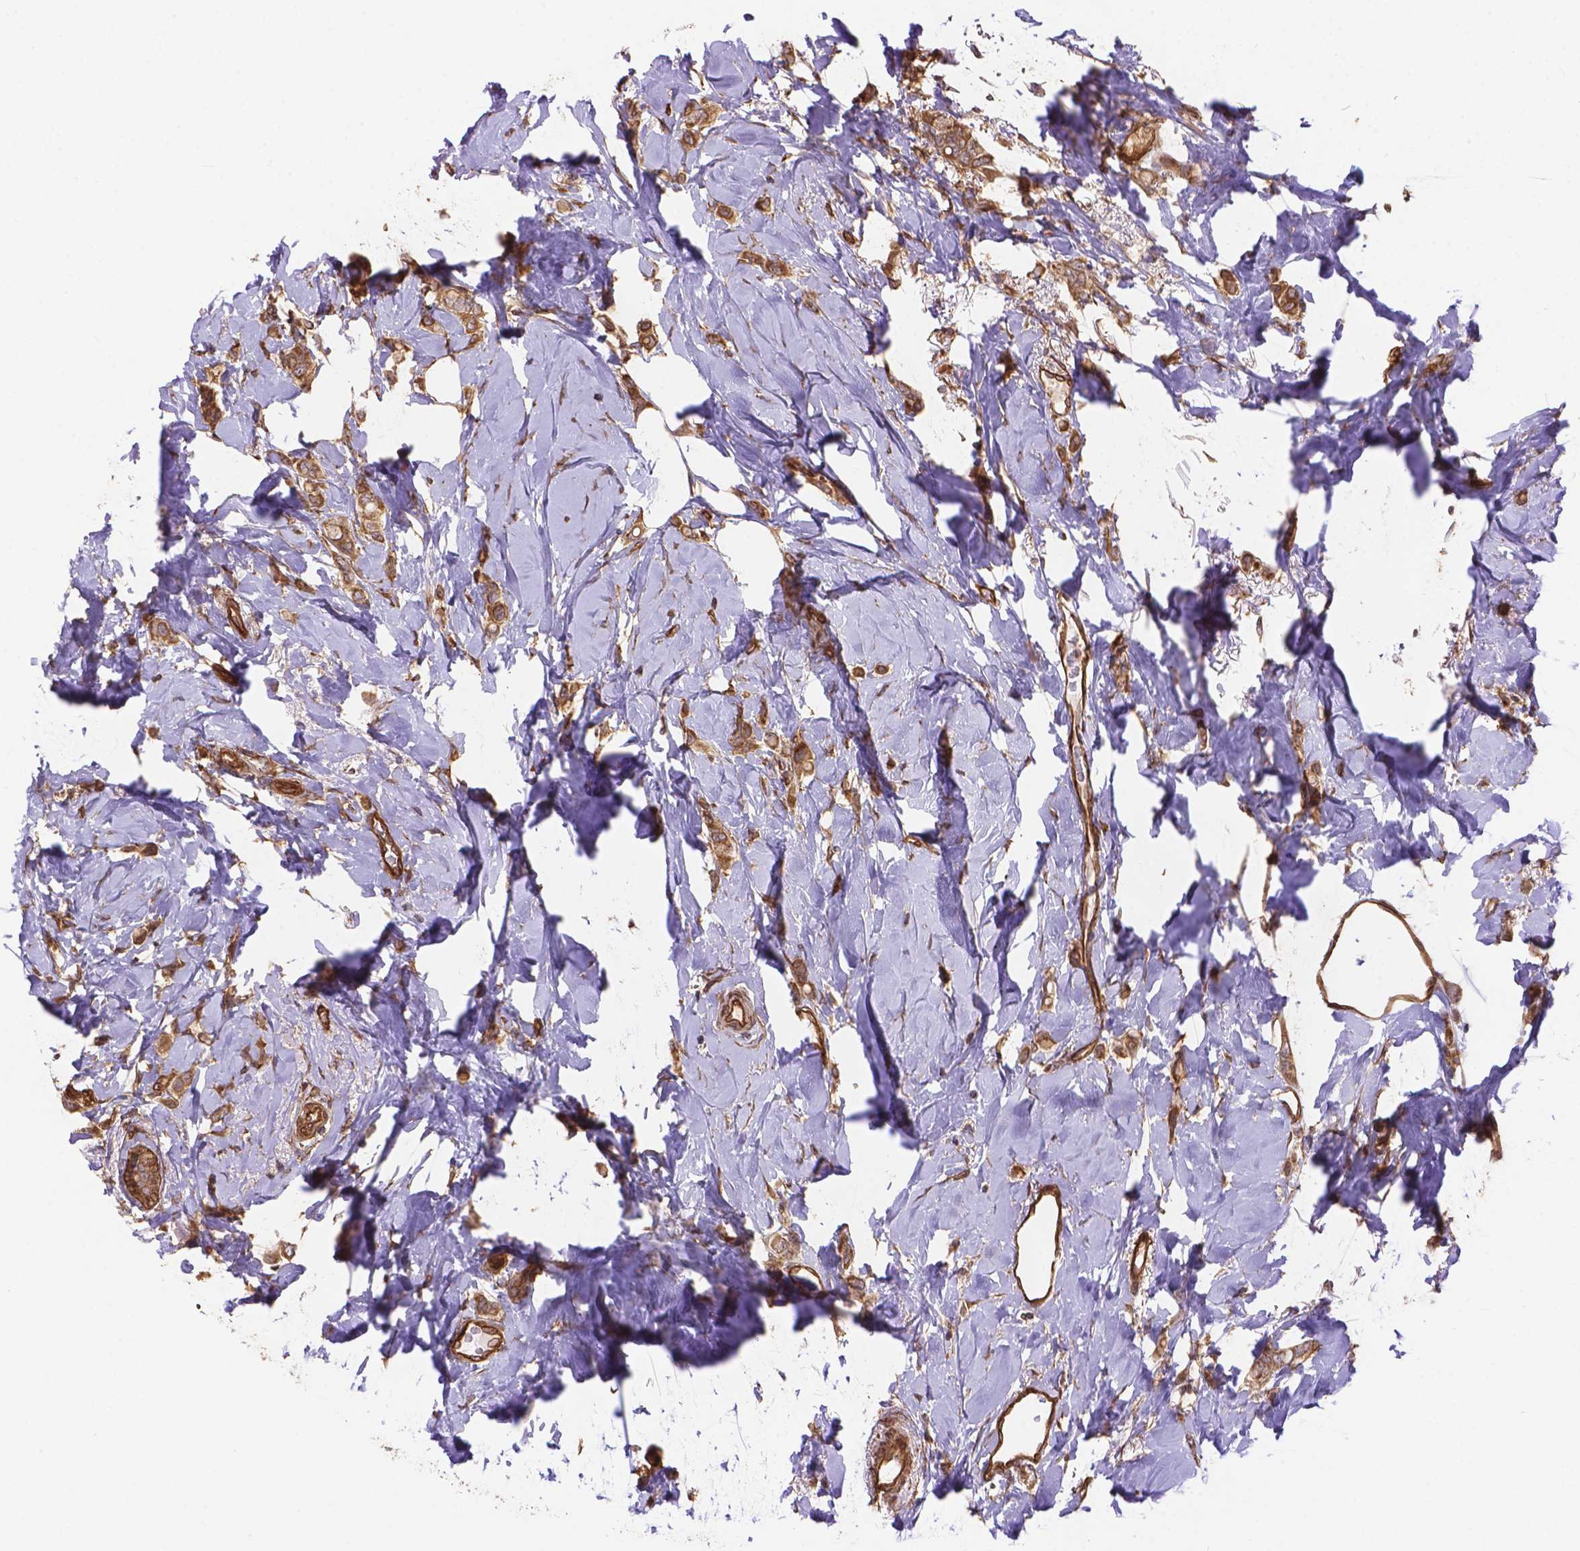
{"staining": {"intensity": "moderate", "quantity": ">75%", "location": "cytoplasmic/membranous"}, "tissue": "breast cancer", "cell_type": "Tumor cells", "image_type": "cancer", "snomed": [{"axis": "morphology", "description": "Lobular carcinoma"}, {"axis": "topography", "description": "Breast"}], "caption": "Human breast cancer stained with a protein marker displays moderate staining in tumor cells.", "gene": "YAP1", "patient": {"sex": "female", "age": 66}}